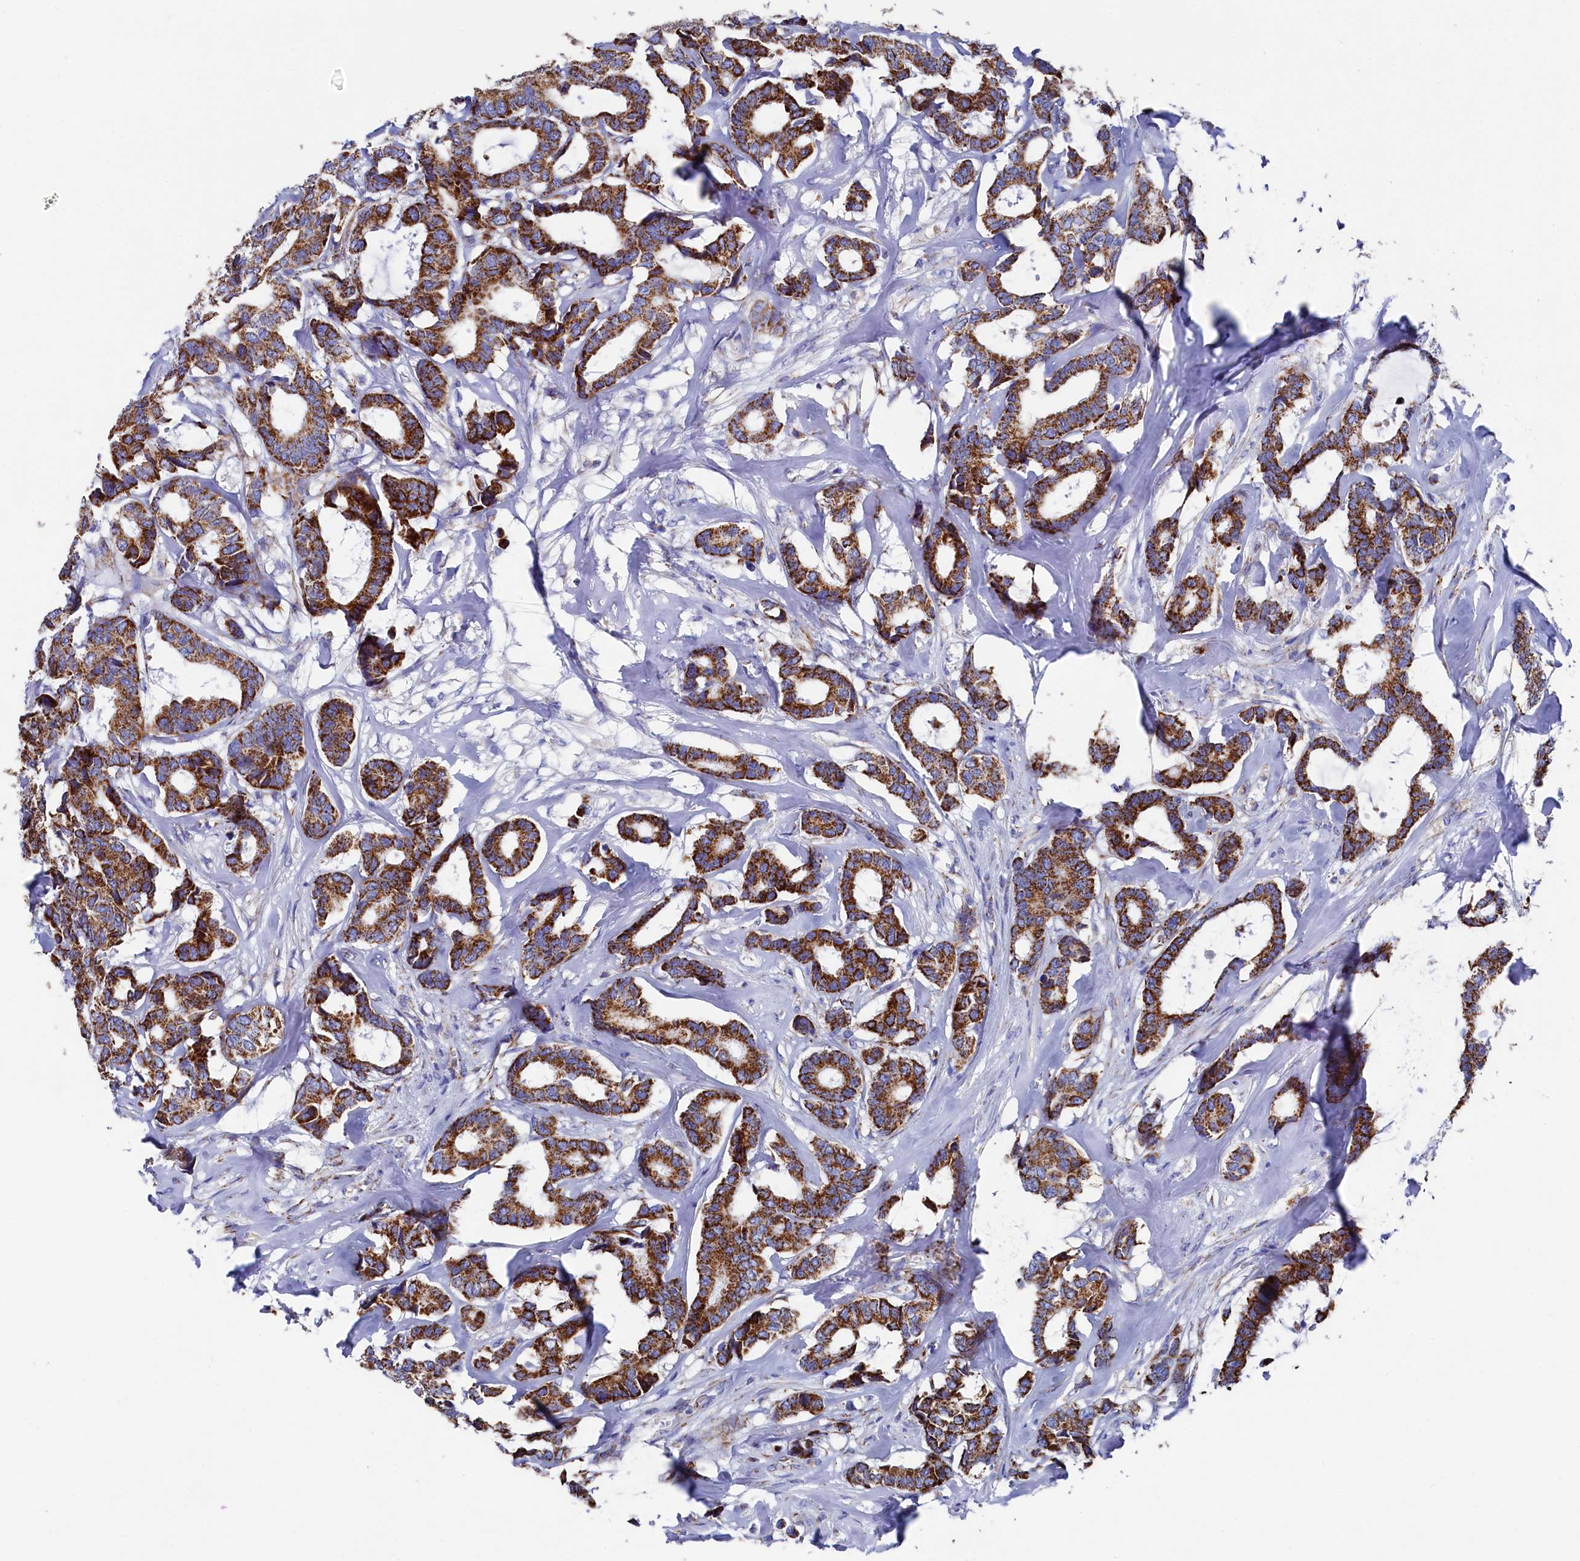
{"staining": {"intensity": "strong", "quantity": ">75%", "location": "cytoplasmic/membranous"}, "tissue": "breast cancer", "cell_type": "Tumor cells", "image_type": "cancer", "snomed": [{"axis": "morphology", "description": "Duct carcinoma"}, {"axis": "topography", "description": "Breast"}], "caption": "Breast cancer tissue shows strong cytoplasmic/membranous expression in approximately >75% of tumor cells, visualized by immunohistochemistry.", "gene": "MMAB", "patient": {"sex": "female", "age": 87}}